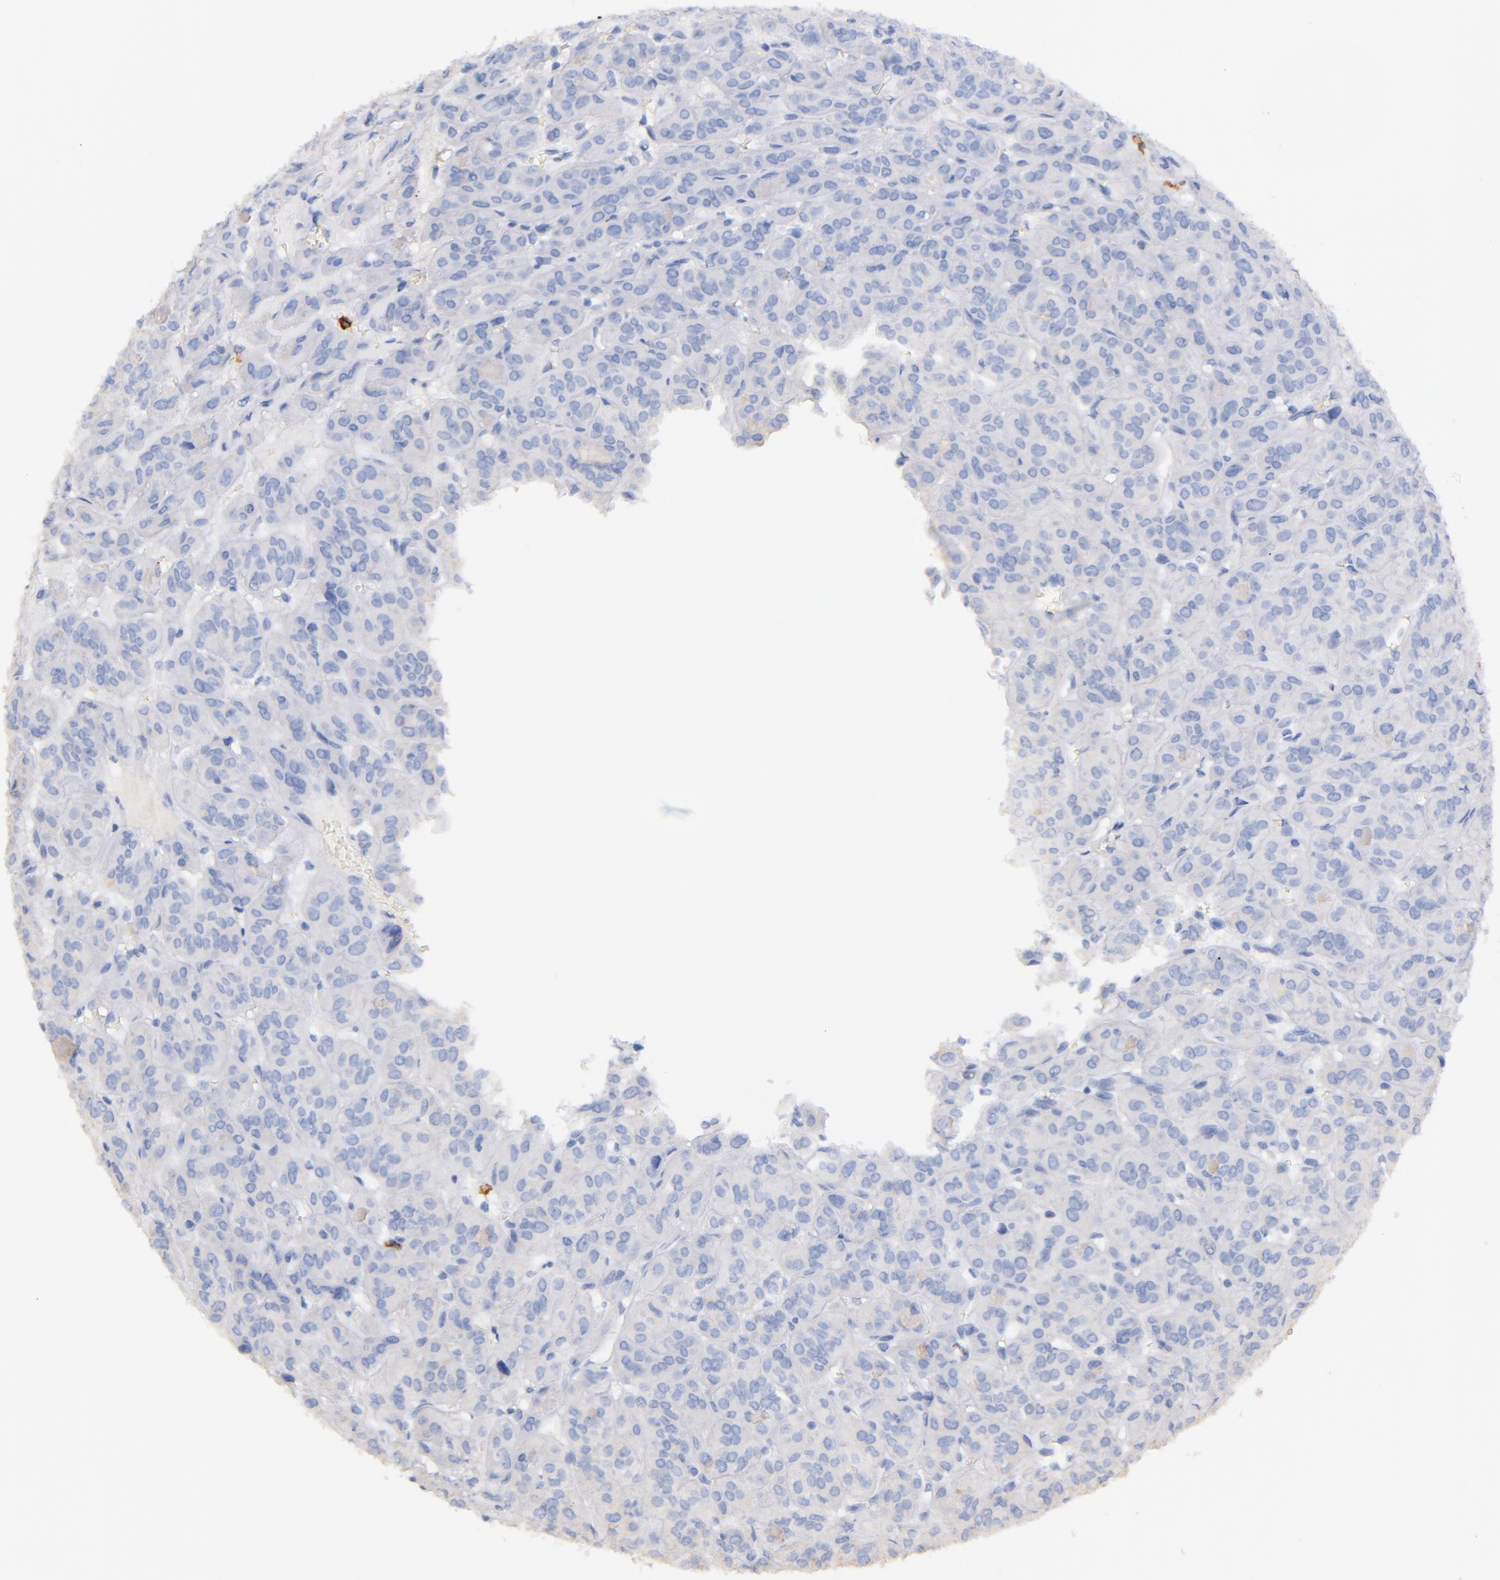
{"staining": {"intensity": "negative", "quantity": "none", "location": "none"}, "tissue": "thyroid cancer", "cell_type": "Tumor cells", "image_type": "cancer", "snomed": [{"axis": "morphology", "description": "Follicular adenoma carcinoma, NOS"}, {"axis": "topography", "description": "Thyroid gland"}], "caption": "This photomicrograph is of thyroid cancer (follicular adenoma carcinoma) stained with IHC to label a protein in brown with the nuclei are counter-stained blue. There is no positivity in tumor cells. The staining was performed using DAB (3,3'-diaminobenzidine) to visualize the protein expression in brown, while the nuclei were stained in blue with hematoxylin (Magnification: 20x).", "gene": "KIT", "patient": {"sex": "female", "age": 71}}